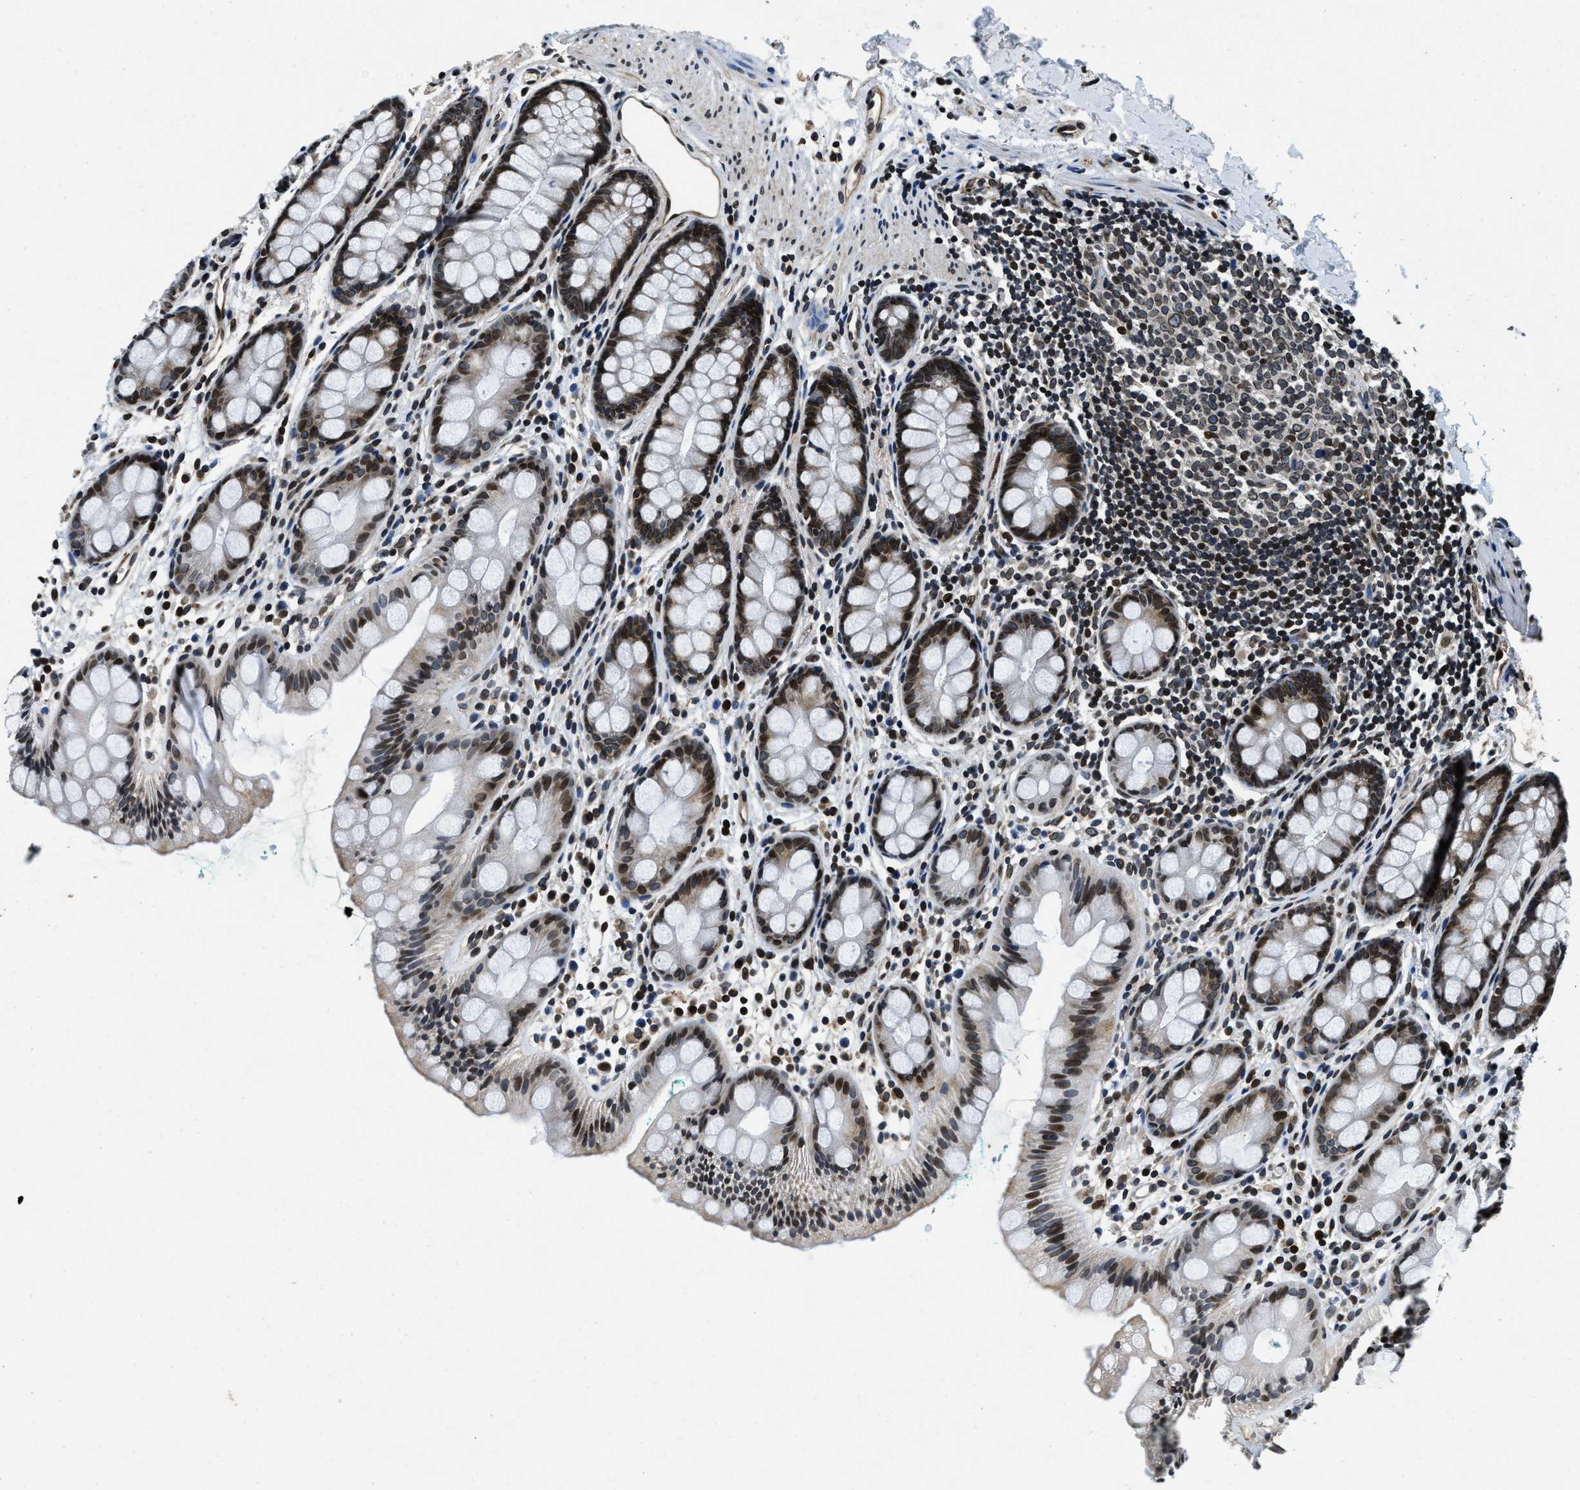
{"staining": {"intensity": "moderate", "quantity": ">75%", "location": "nuclear"}, "tissue": "rectum", "cell_type": "Glandular cells", "image_type": "normal", "snomed": [{"axis": "morphology", "description": "Normal tissue, NOS"}, {"axis": "topography", "description": "Rectum"}], "caption": "Rectum stained with a brown dye exhibits moderate nuclear positive staining in approximately >75% of glandular cells.", "gene": "ZC3HC1", "patient": {"sex": "female", "age": 65}}